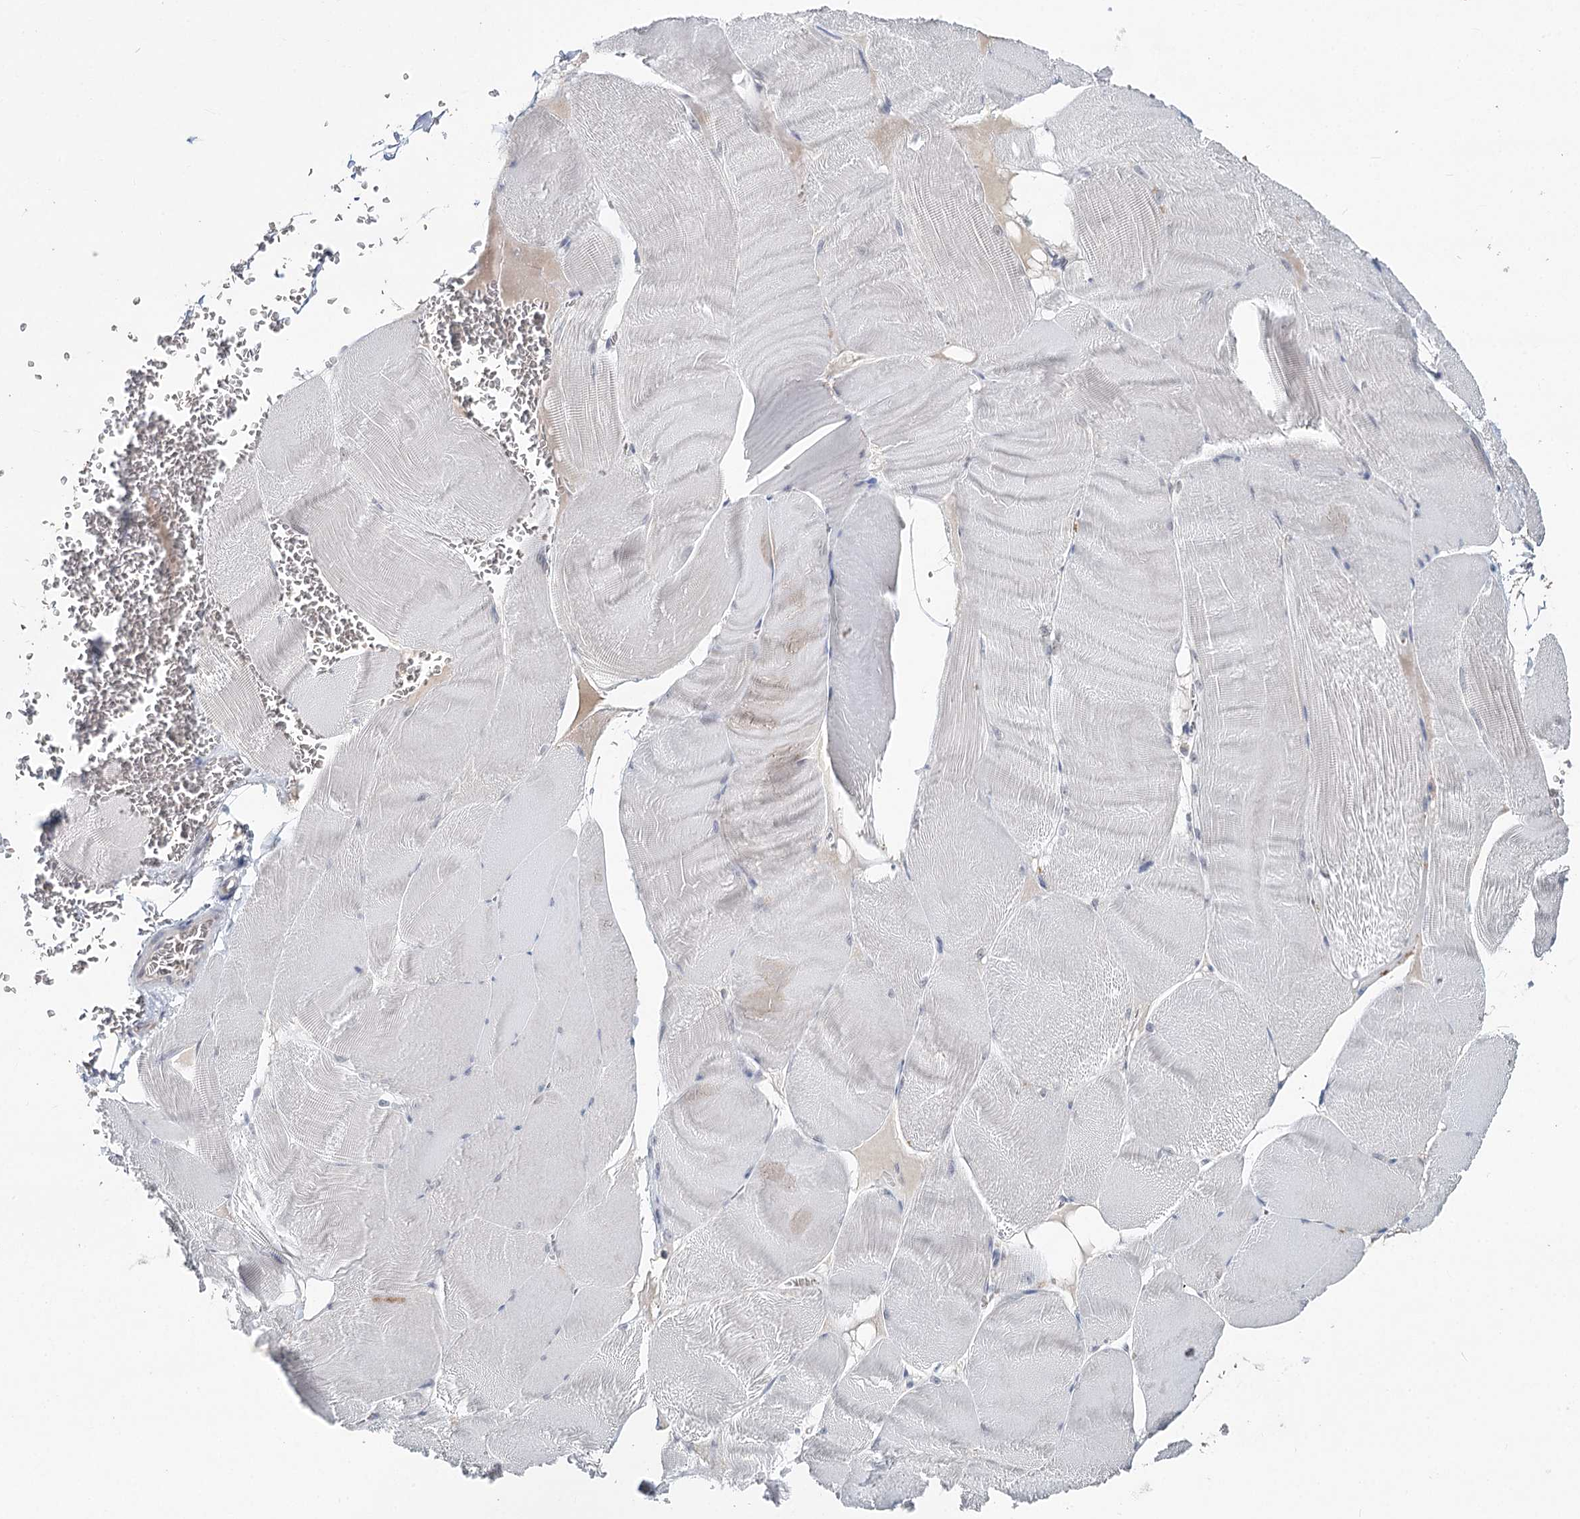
{"staining": {"intensity": "negative", "quantity": "none", "location": "none"}, "tissue": "skeletal muscle", "cell_type": "Myocytes", "image_type": "normal", "snomed": [{"axis": "morphology", "description": "Normal tissue, NOS"}, {"axis": "morphology", "description": "Basal cell carcinoma"}, {"axis": "topography", "description": "Skeletal muscle"}], "caption": "Skeletal muscle stained for a protein using immunohistochemistry reveals no staining myocytes.", "gene": "FBXO7", "patient": {"sex": "female", "age": 64}}